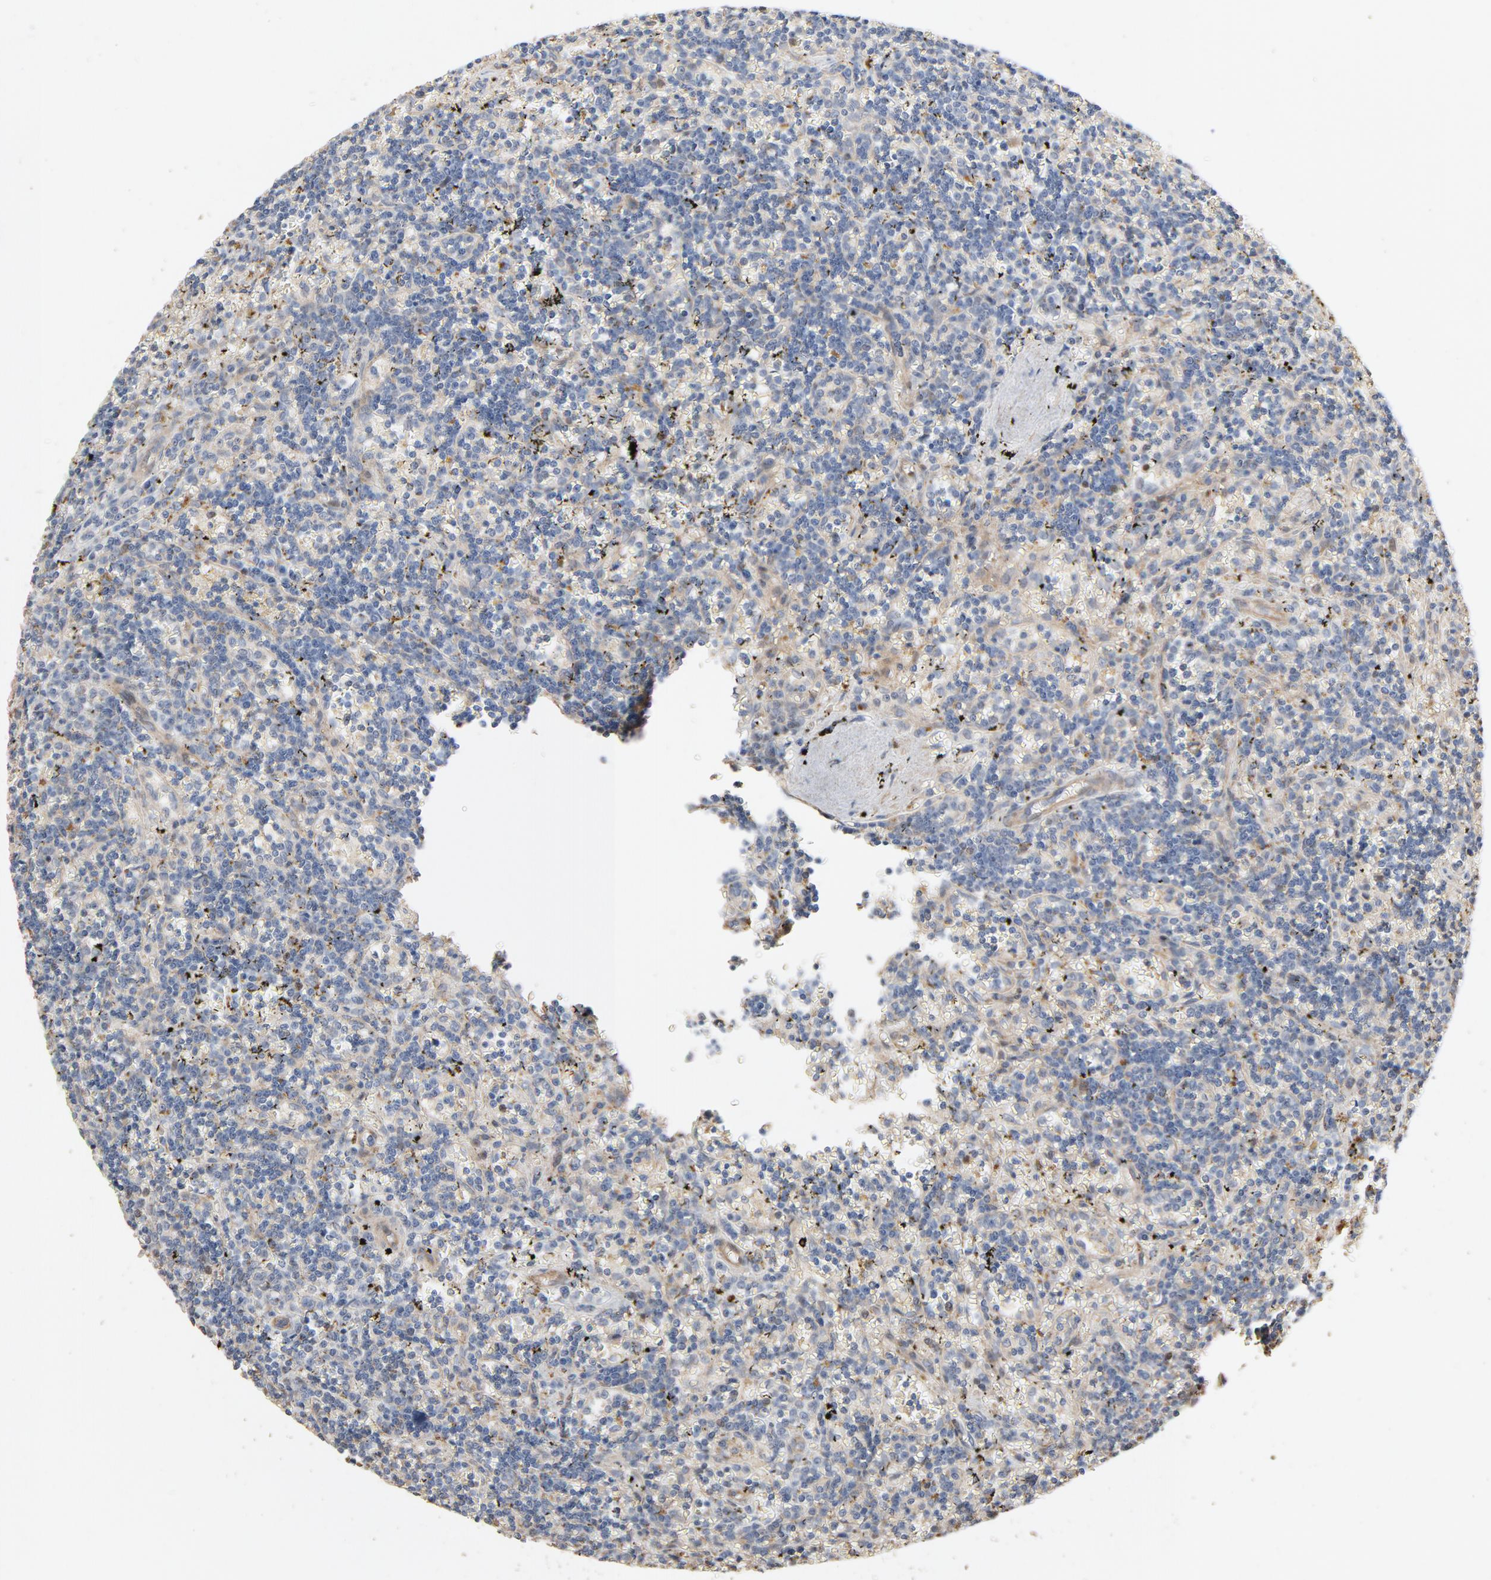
{"staining": {"intensity": "weak", "quantity": "25%-75%", "location": "cytoplasmic/membranous"}, "tissue": "lymphoma", "cell_type": "Tumor cells", "image_type": "cancer", "snomed": [{"axis": "morphology", "description": "Malignant lymphoma, non-Hodgkin's type, Low grade"}, {"axis": "topography", "description": "Spleen"}], "caption": "There is low levels of weak cytoplasmic/membranous expression in tumor cells of lymphoma, as demonstrated by immunohistochemical staining (brown color).", "gene": "CDK6", "patient": {"sex": "male", "age": 60}}